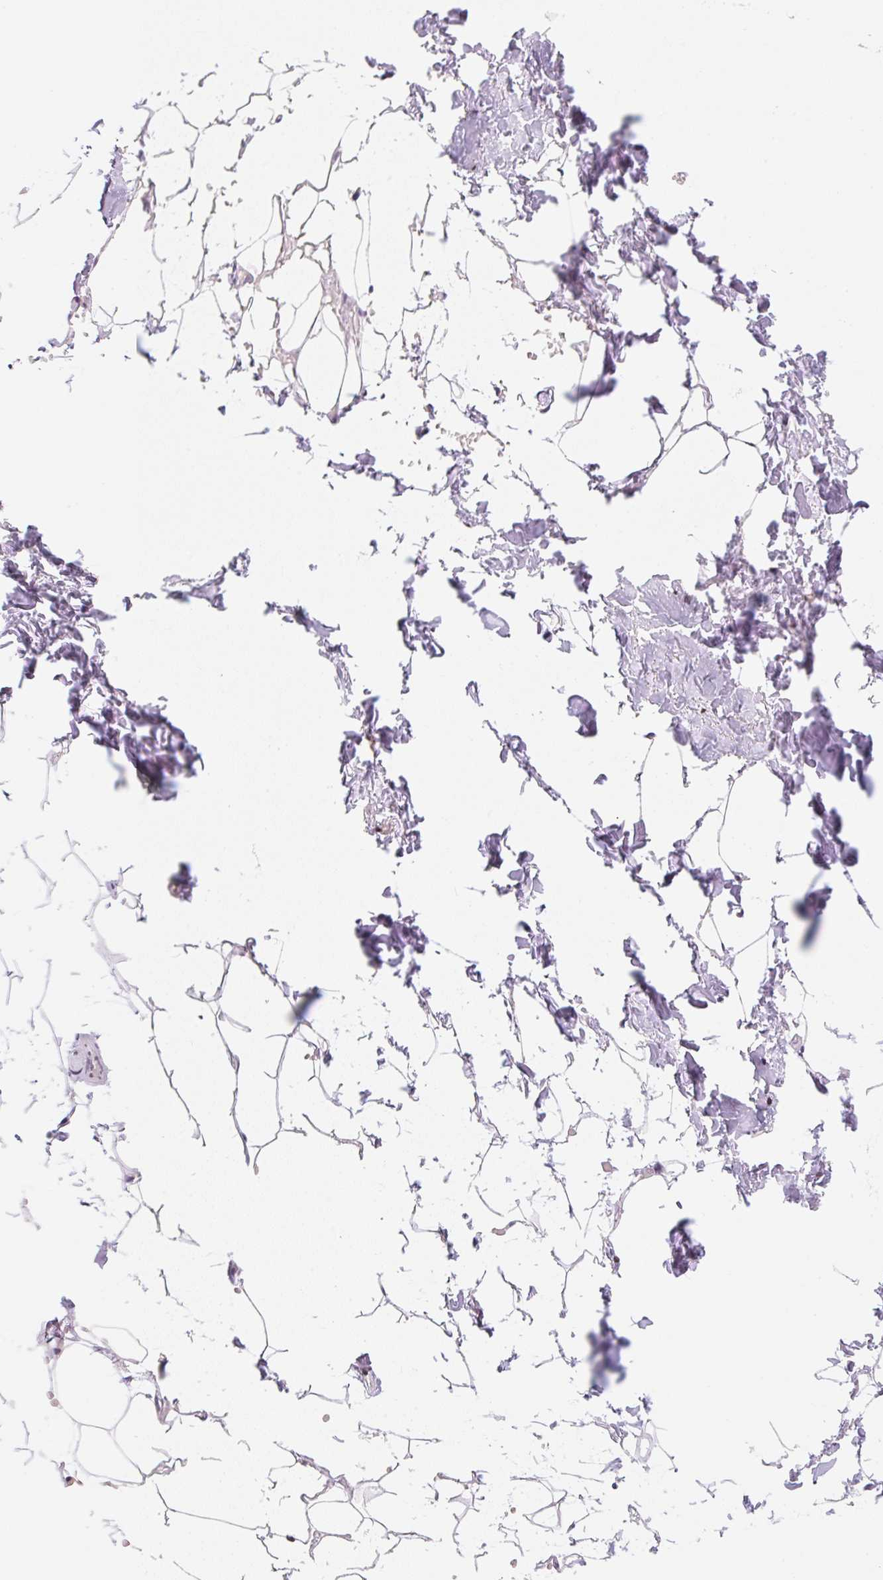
{"staining": {"intensity": "negative", "quantity": "none", "location": "none"}, "tissue": "adipose tissue", "cell_type": "Adipocytes", "image_type": "normal", "snomed": [{"axis": "morphology", "description": "Normal tissue, NOS"}, {"axis": "topography", "description": "Skin"}, {"axis": "topography", "description": "Peripheral nerve tissue"}], "caption": "An immunohistochemistry (IHC) micrograph of unremarkable adipose tissue is shown. There is no staining in adipocytes of adipose tissue.", "gene": "CASKIN1", "patient": {"sex": "female", "age": 56}}